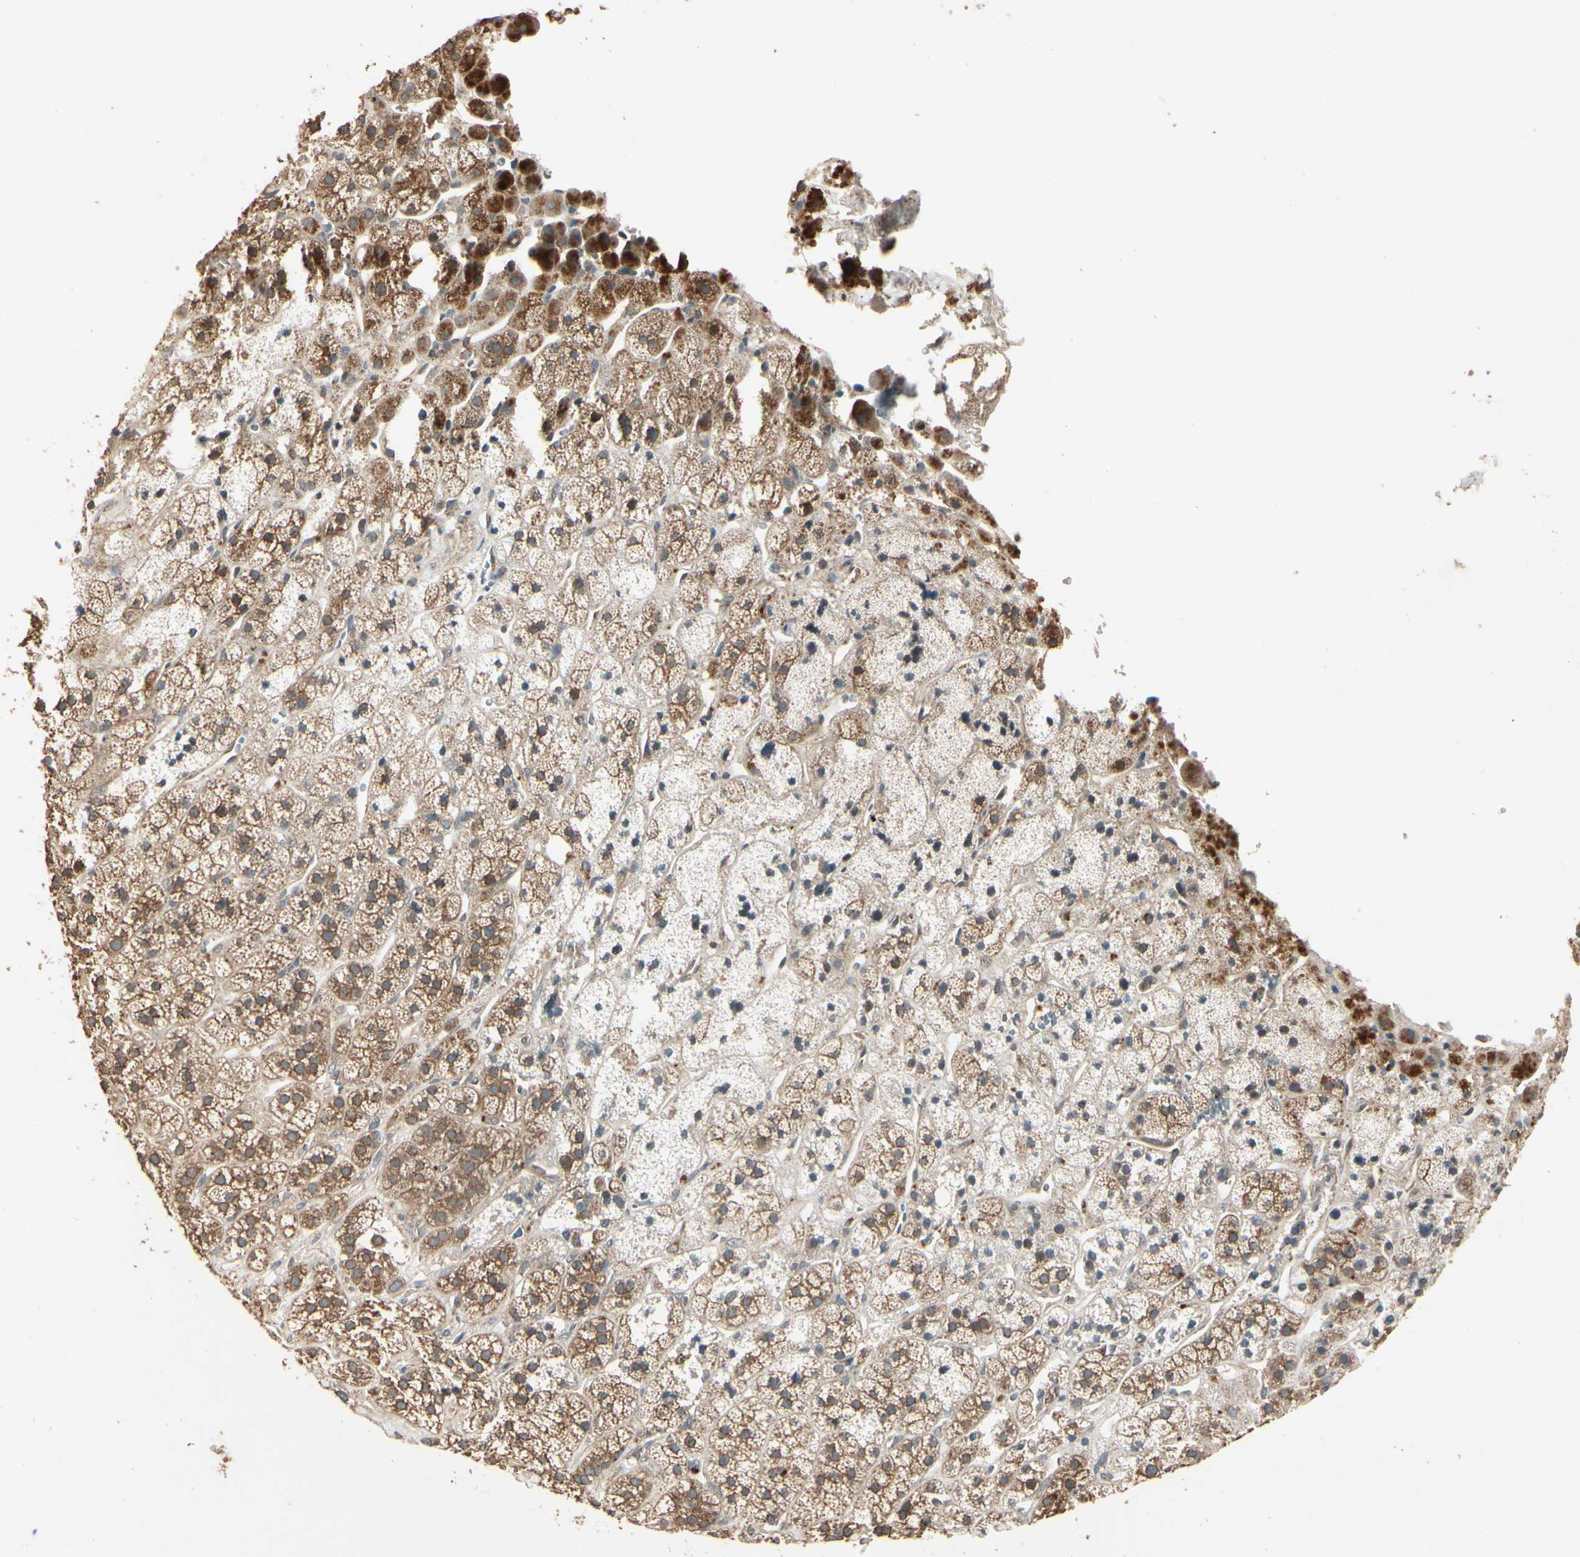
{"staining": {"intensity": "strong", "quantity": ">75%", "location": "cytoplasmic/membranous"}, "tissue": "adrenal gland", "cell_type": "Glandular cells", "image_type": "normal", "snomed": [{"axis": "morphology", "description": "Normal tissue, NOS"}, {"axis": "topography", "description": "Adrenal gland"}], "caption": "Immunohistochemistry photomicrograph of unremarkable adrenal gland stained for a protein (brown), which exhibits high levels of strong cytoplasmic/membranous staining in approximately >75% of glandular cells.", "gene": "CCT7", "patient": {"sex": "male", "age": 56}}